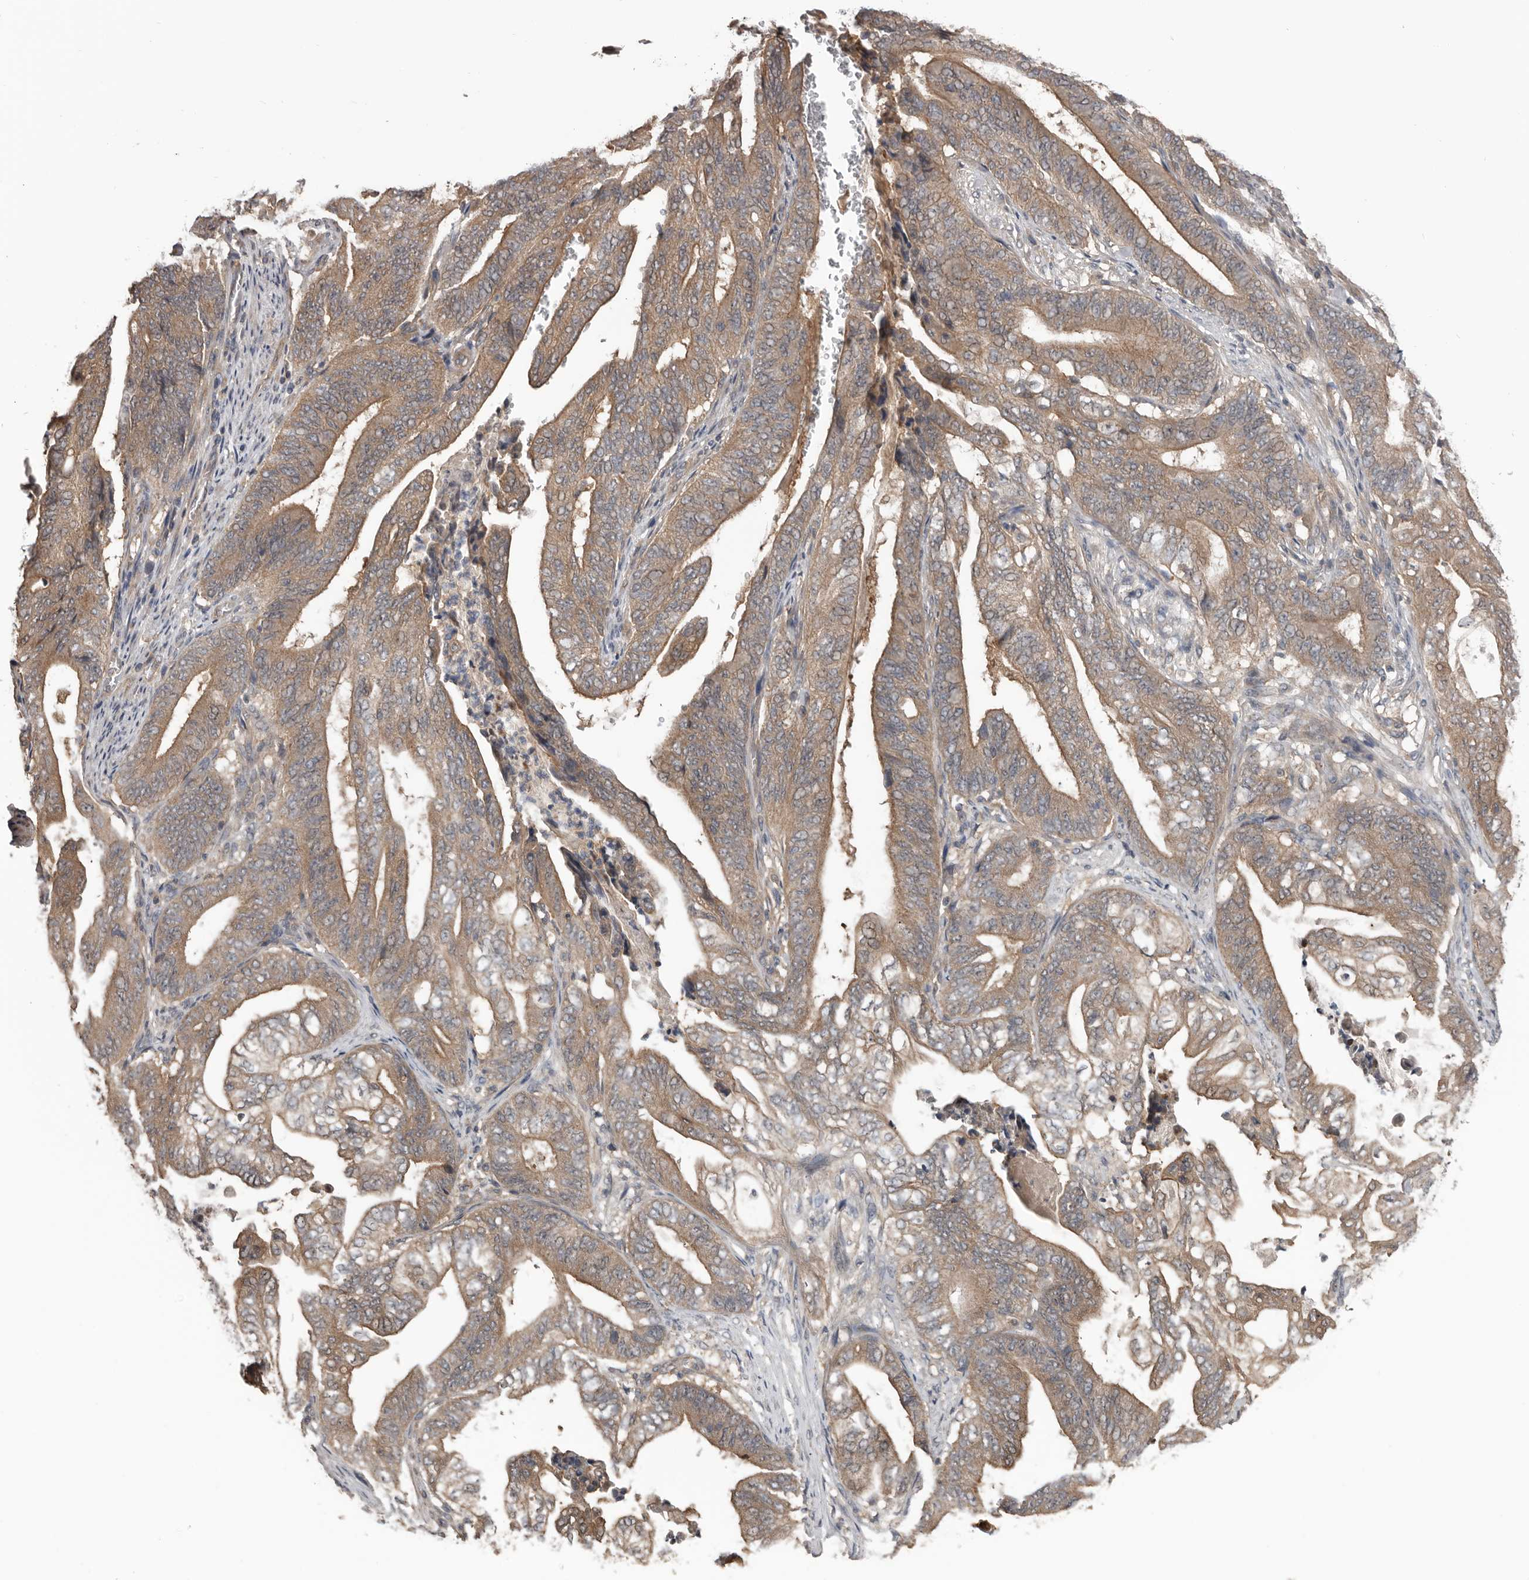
{"staining": {"intensity": "weak", "quantity": ">75%", "location": "cytoplasmic/membranous"}, "tissue": "stomach cancer", "cell_type": "Tumor cells", "image_type": "cancer", "snomed": [{"axis": "morphology", "description": "Adenocarcinoma, NOS"}, {"axis": "topography", "description": "Stomach"}], "caption": "Brown immunohistochemical staining in human stomach cancer (adenocarcinoma) exhibits weak cytoplasmic/membranous expression in approximately >75% of tumor cells.", "gene": "DNAJB4", "patient": {"sex": "female", "age": 73}}